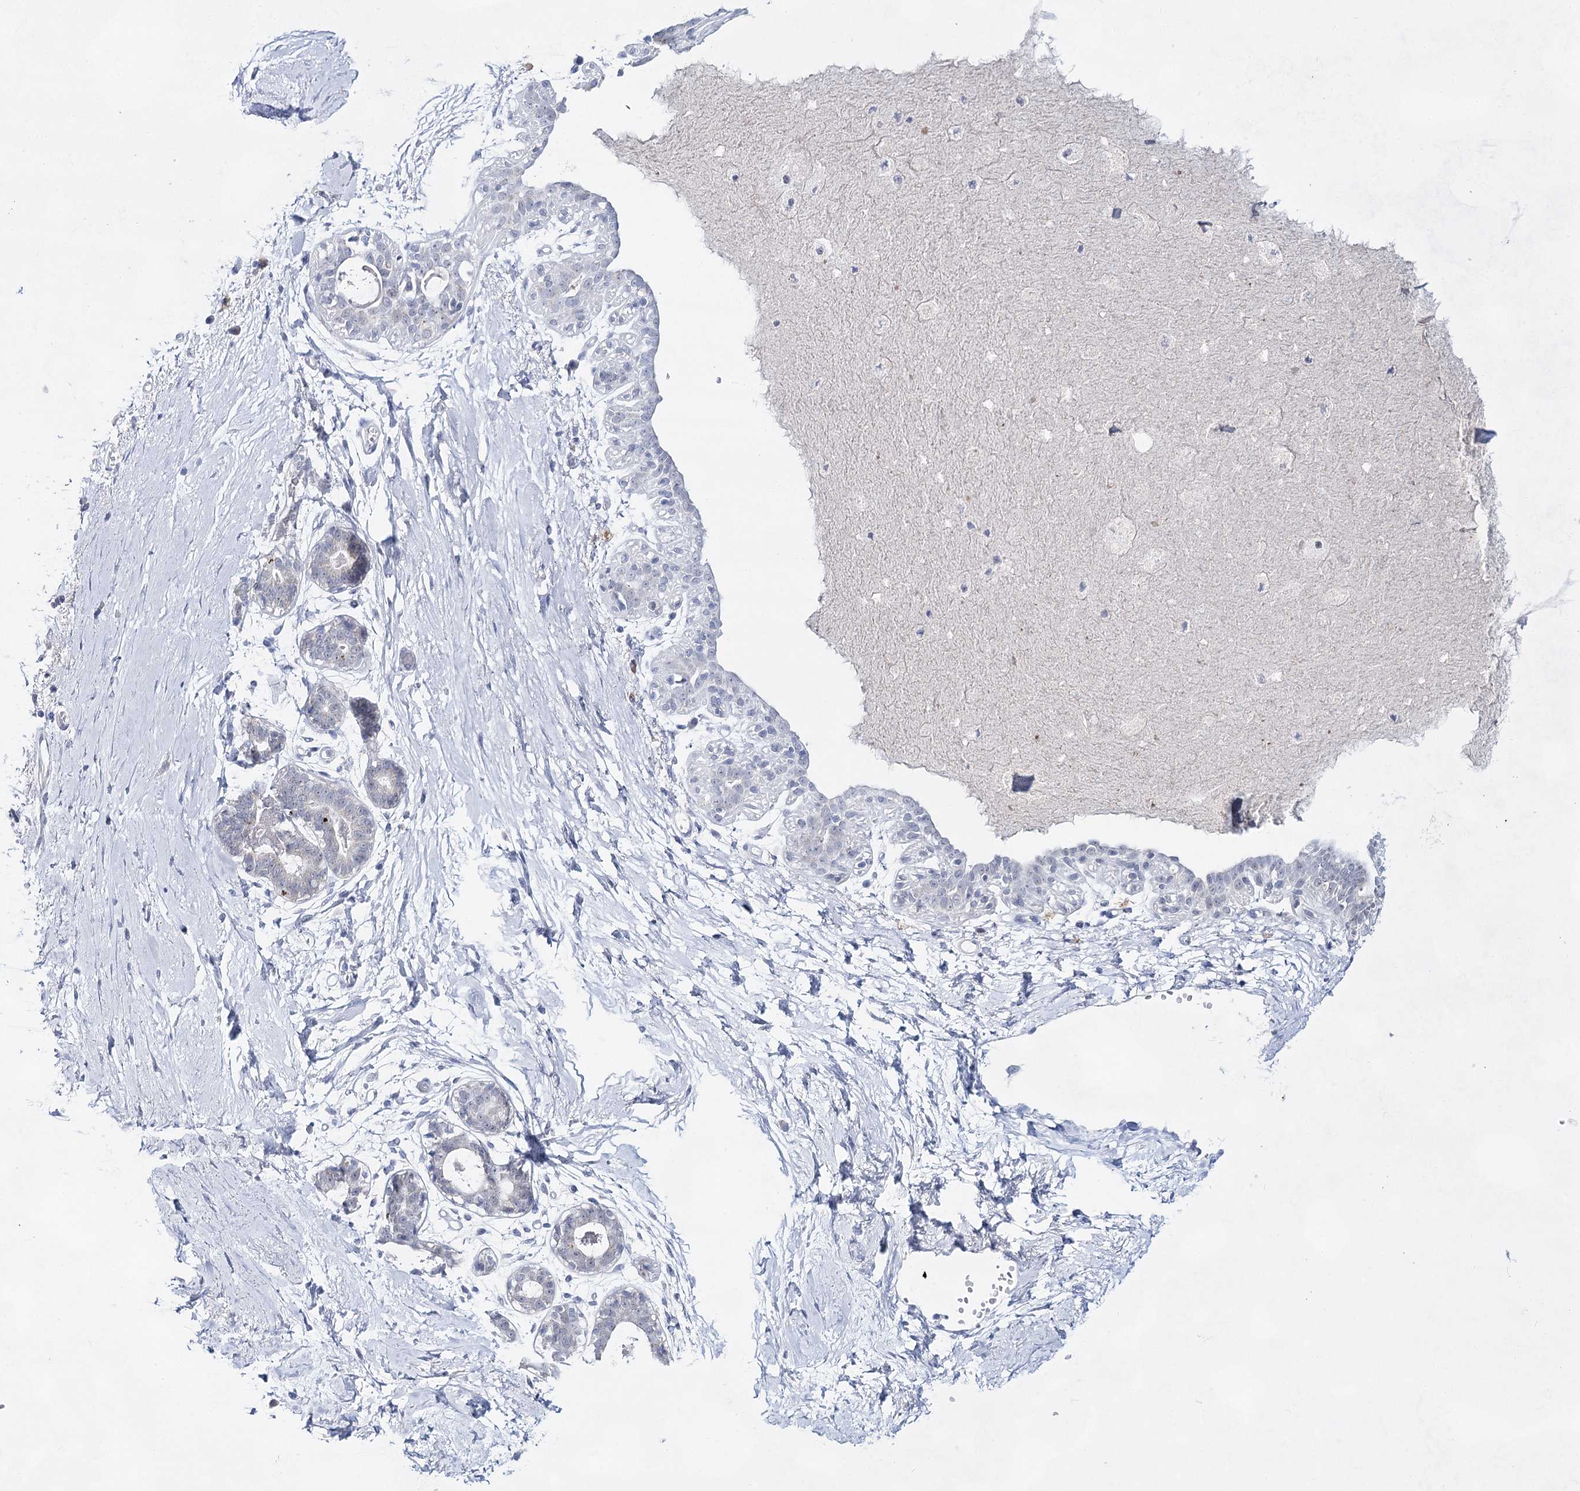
{"staining": {"intensity": "negative", "quantity": "none", "location": "none"}, "tissue": "breast", "cell_type": "Adipocytes", "image_type": "normal", "snomed": [{"axis": "morphology", "description": "Normal tissue, NOS"}, {"axis": "topography", "description": "Breast"}], "caption": "This is a image of IHC staining of normal breast, which shows no expression in adipocytes. Brightfield microscopy of immunohistochemistry (IHC) stained with DAB (3,3'-diaminobenzidine) (brown) and hematoxylin (blue), captured at high magnification.", "gene": "BPHL", "patient": {"sex": "female", "age": 45}}